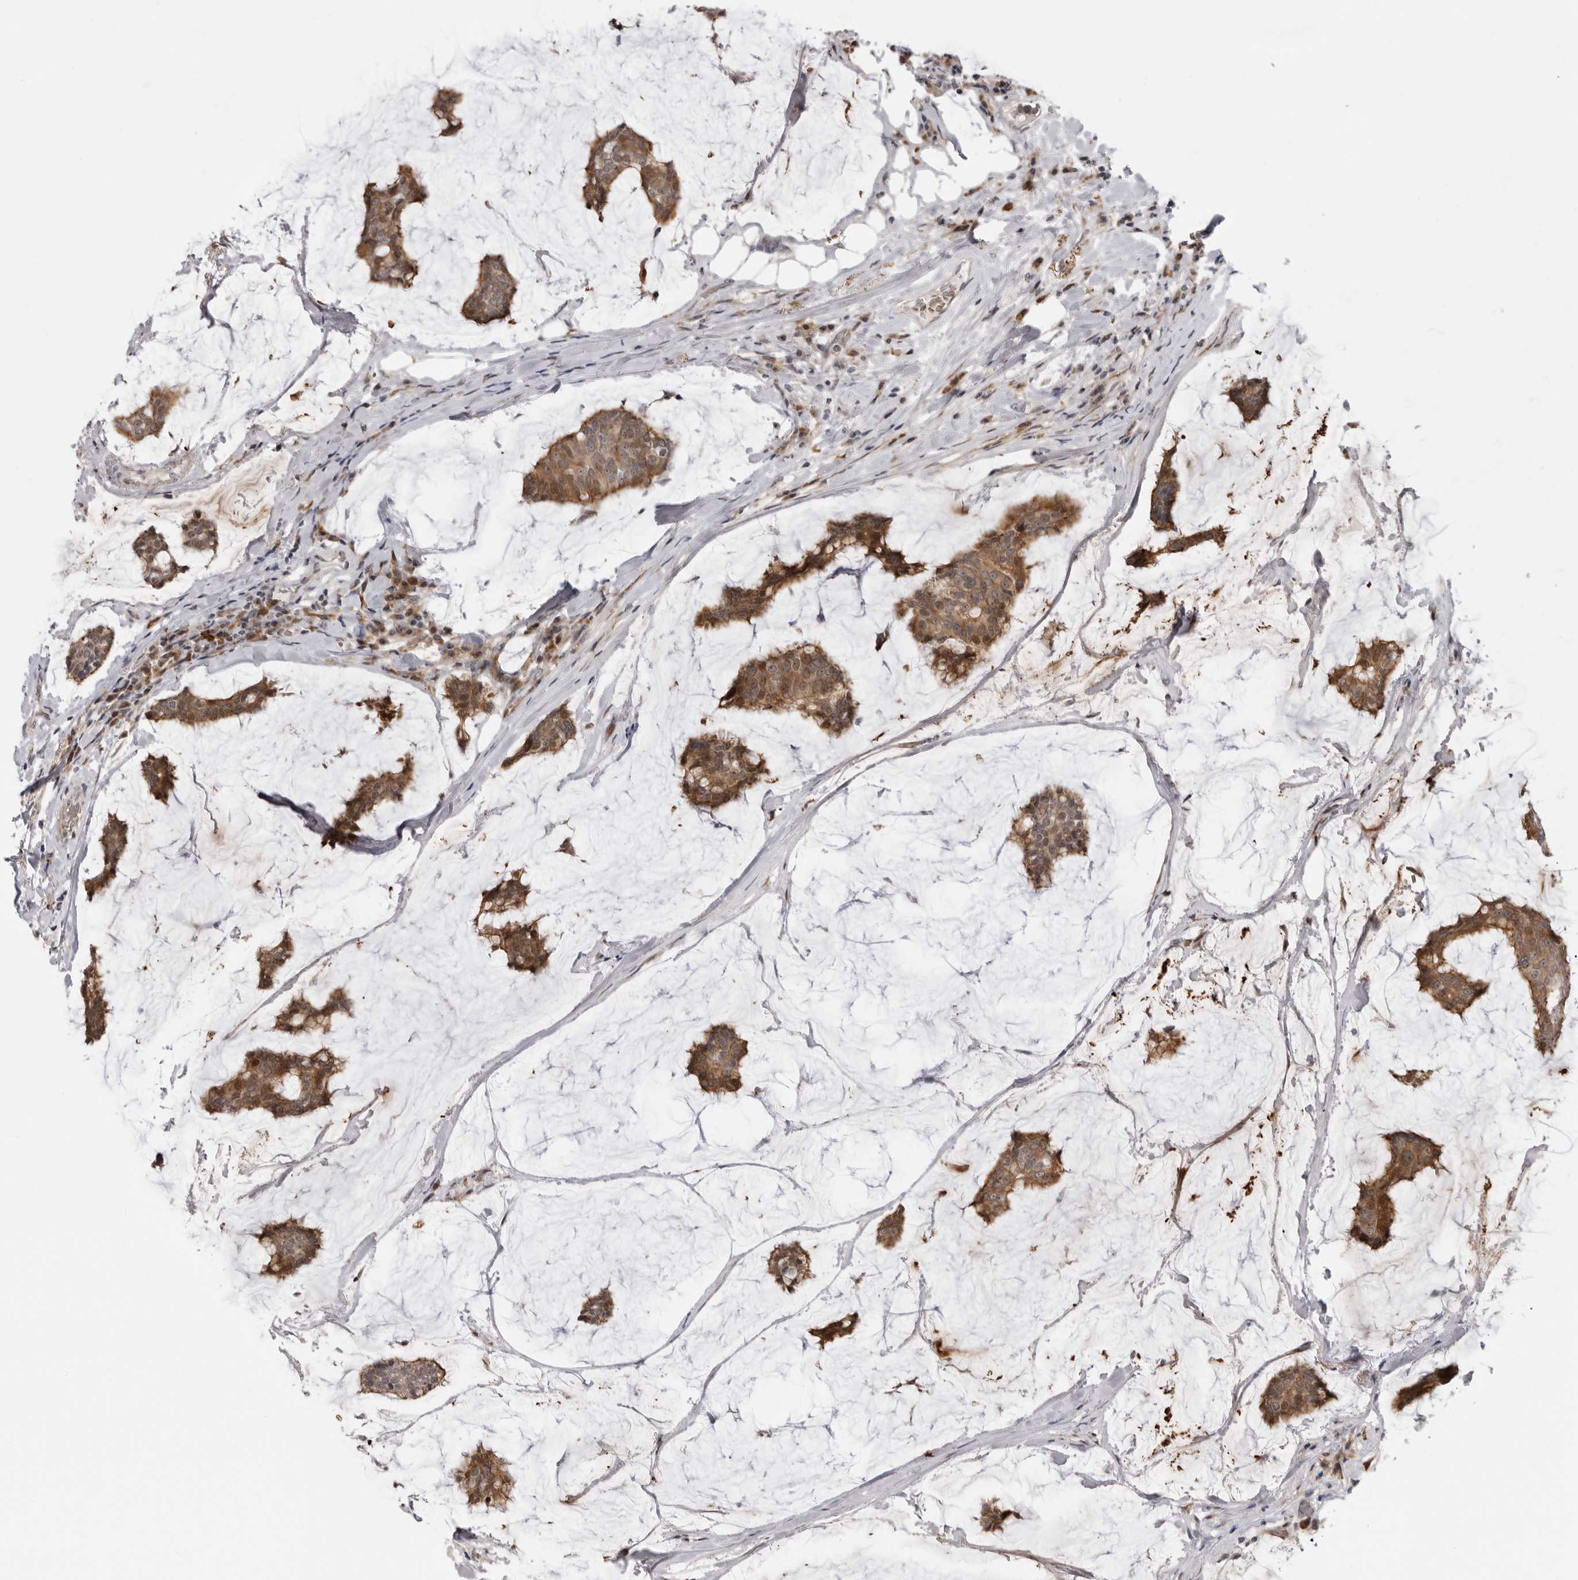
{"staining": {"intensity": "moderate", "quantity": ">75%", "location": "cytoplasmic/membranous,nuclear"}, "tissue": "breast cancer", "cell_type": "Tumor cells", "image_type": "cancer", "snomed": [{"axis": "morphology", "description": "Duct carcinoma"}, {"axis": "topography", "description": "Breast"}], "caption": "This is a micrograph of immunohistochemistry staining of breast cancer (intraductal carcinoma), which shows moderate staining in the cytoplasmic/membranous and nuclear of tumor cells.", "gene": "ALPK2", "patient": {"sex": "female", "age": 93}}